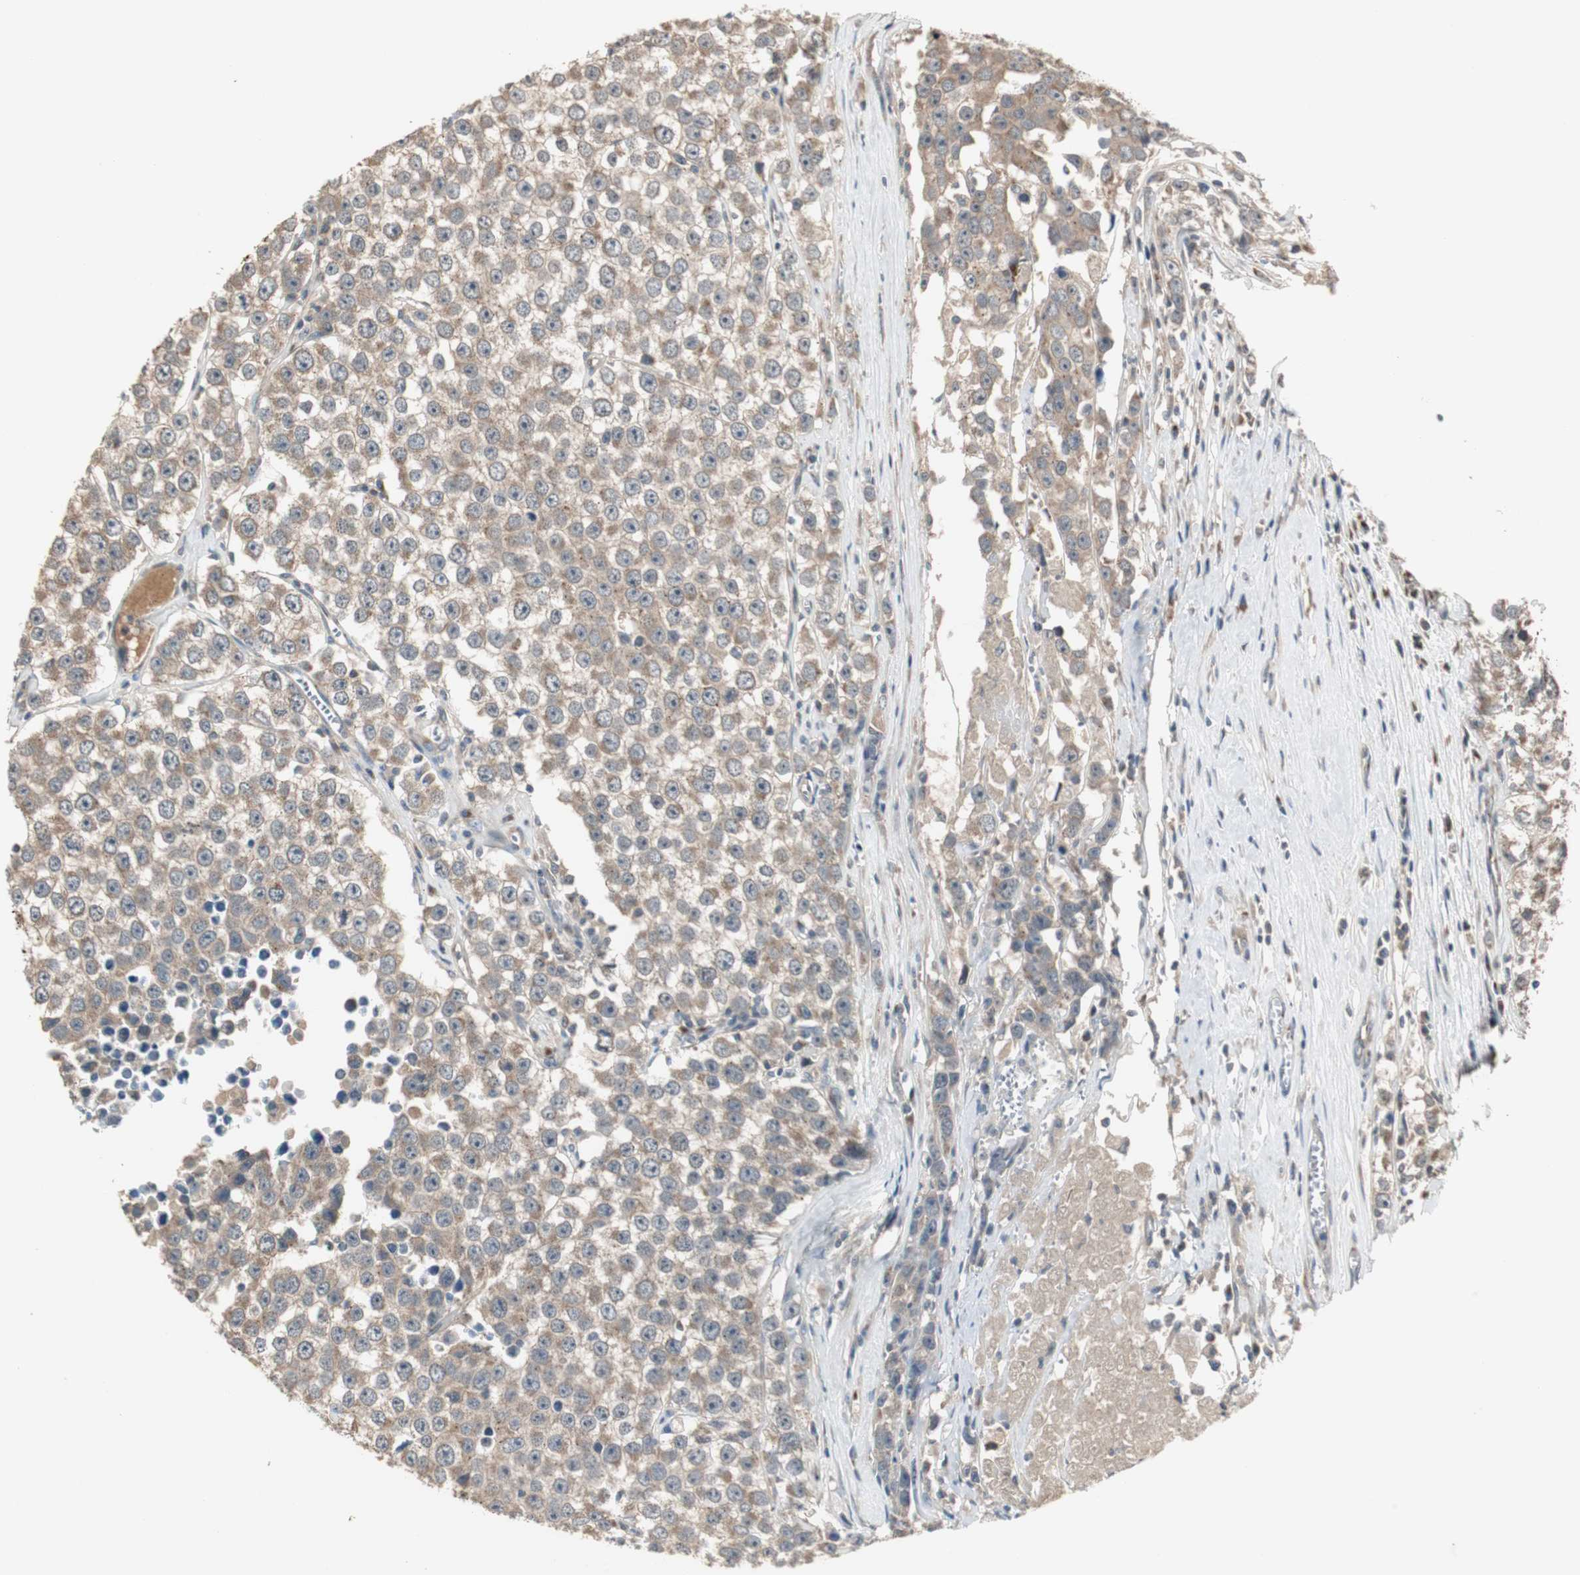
{"staining": {"intensity": "weak", "quantity": ">75%", "location": "cytoplasmic/membranous"}, "tissue": "testis cancer", "cell_type": "Tumor cells", "image_type": "cancer", "snomed": [{"axis": "morphology", "description": "Seminoma, NOS"}, {"axis": "morphology", "description": "Carcinoma, Embryonal, NOS"}, {"axis": "topography", "description": "Testis"}], "caption": "The micrograph demonstrates a brown stain indicating the presence of a protein in the cytoplasmic/membranous of tumor cells in testis seminoma. (DAB (3,3'-diaminobenzidine) = brown stain, brightfield microscopy at high magnification).", "gene": "PTPRN2", "patient": {"sex": "male", "age": 52}}